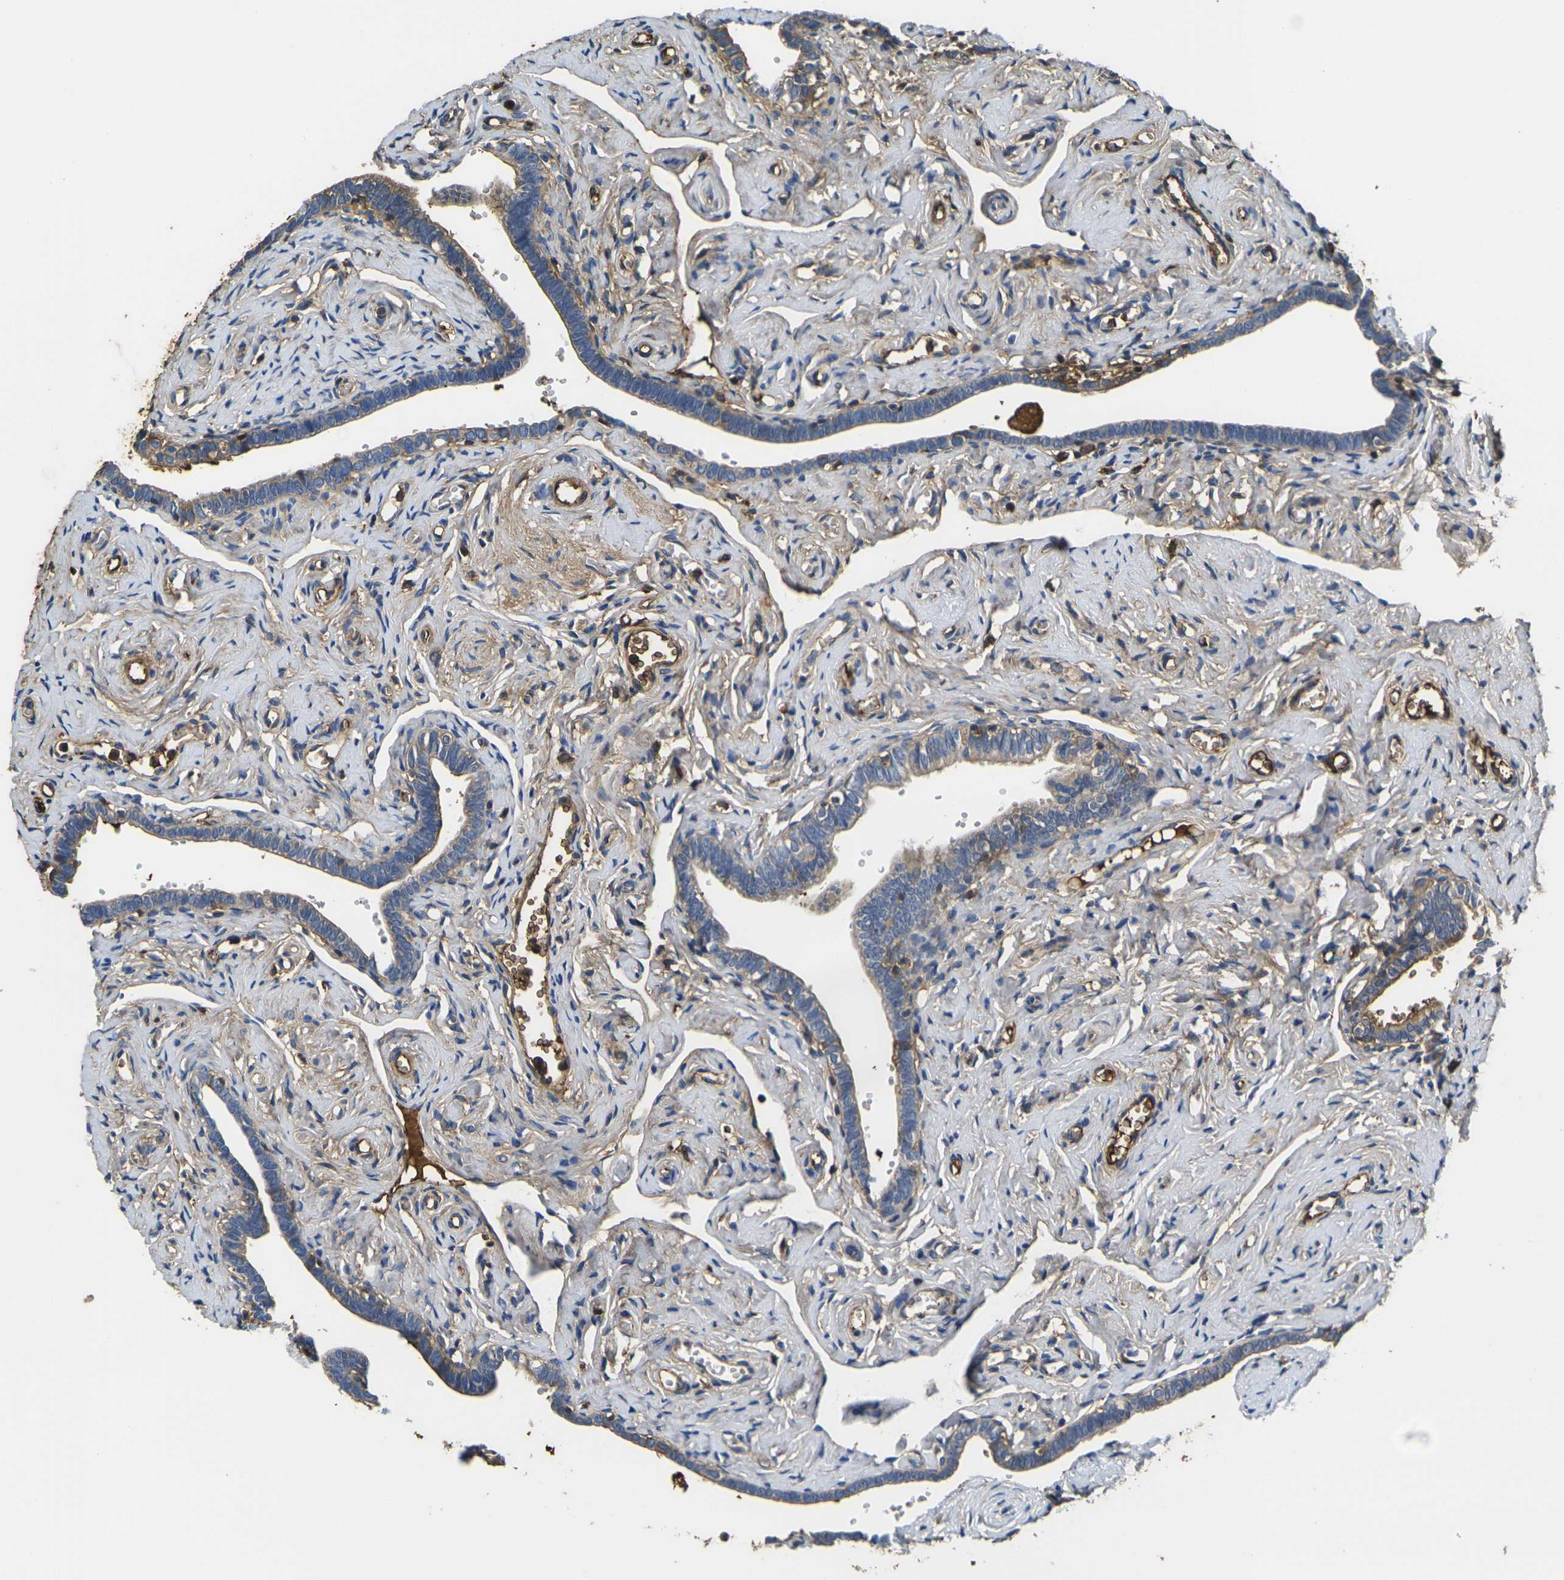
{"staining": {"intensity": "weak", "quantity": ">75%", "location": "cytoplasmic/membranous"}, "tissue": "fallopian tube", "cell_type": "Glandular cells", "image_type": "normal", "snomed": [{"axis": "morphology", "description": "Normal tissue, NOS"}, {"axis": "topography", "description": "Fallopian tube"}], "caption": "Glandular cells display weak cytoplasmic/membranous positivity in approximately >75% of cells in benign fallopian tube. (Brightfield microscopy of DAB IHC at high magnification).", "gene": "HSPG2", "patient": {"sex": "female", "age": 71}}